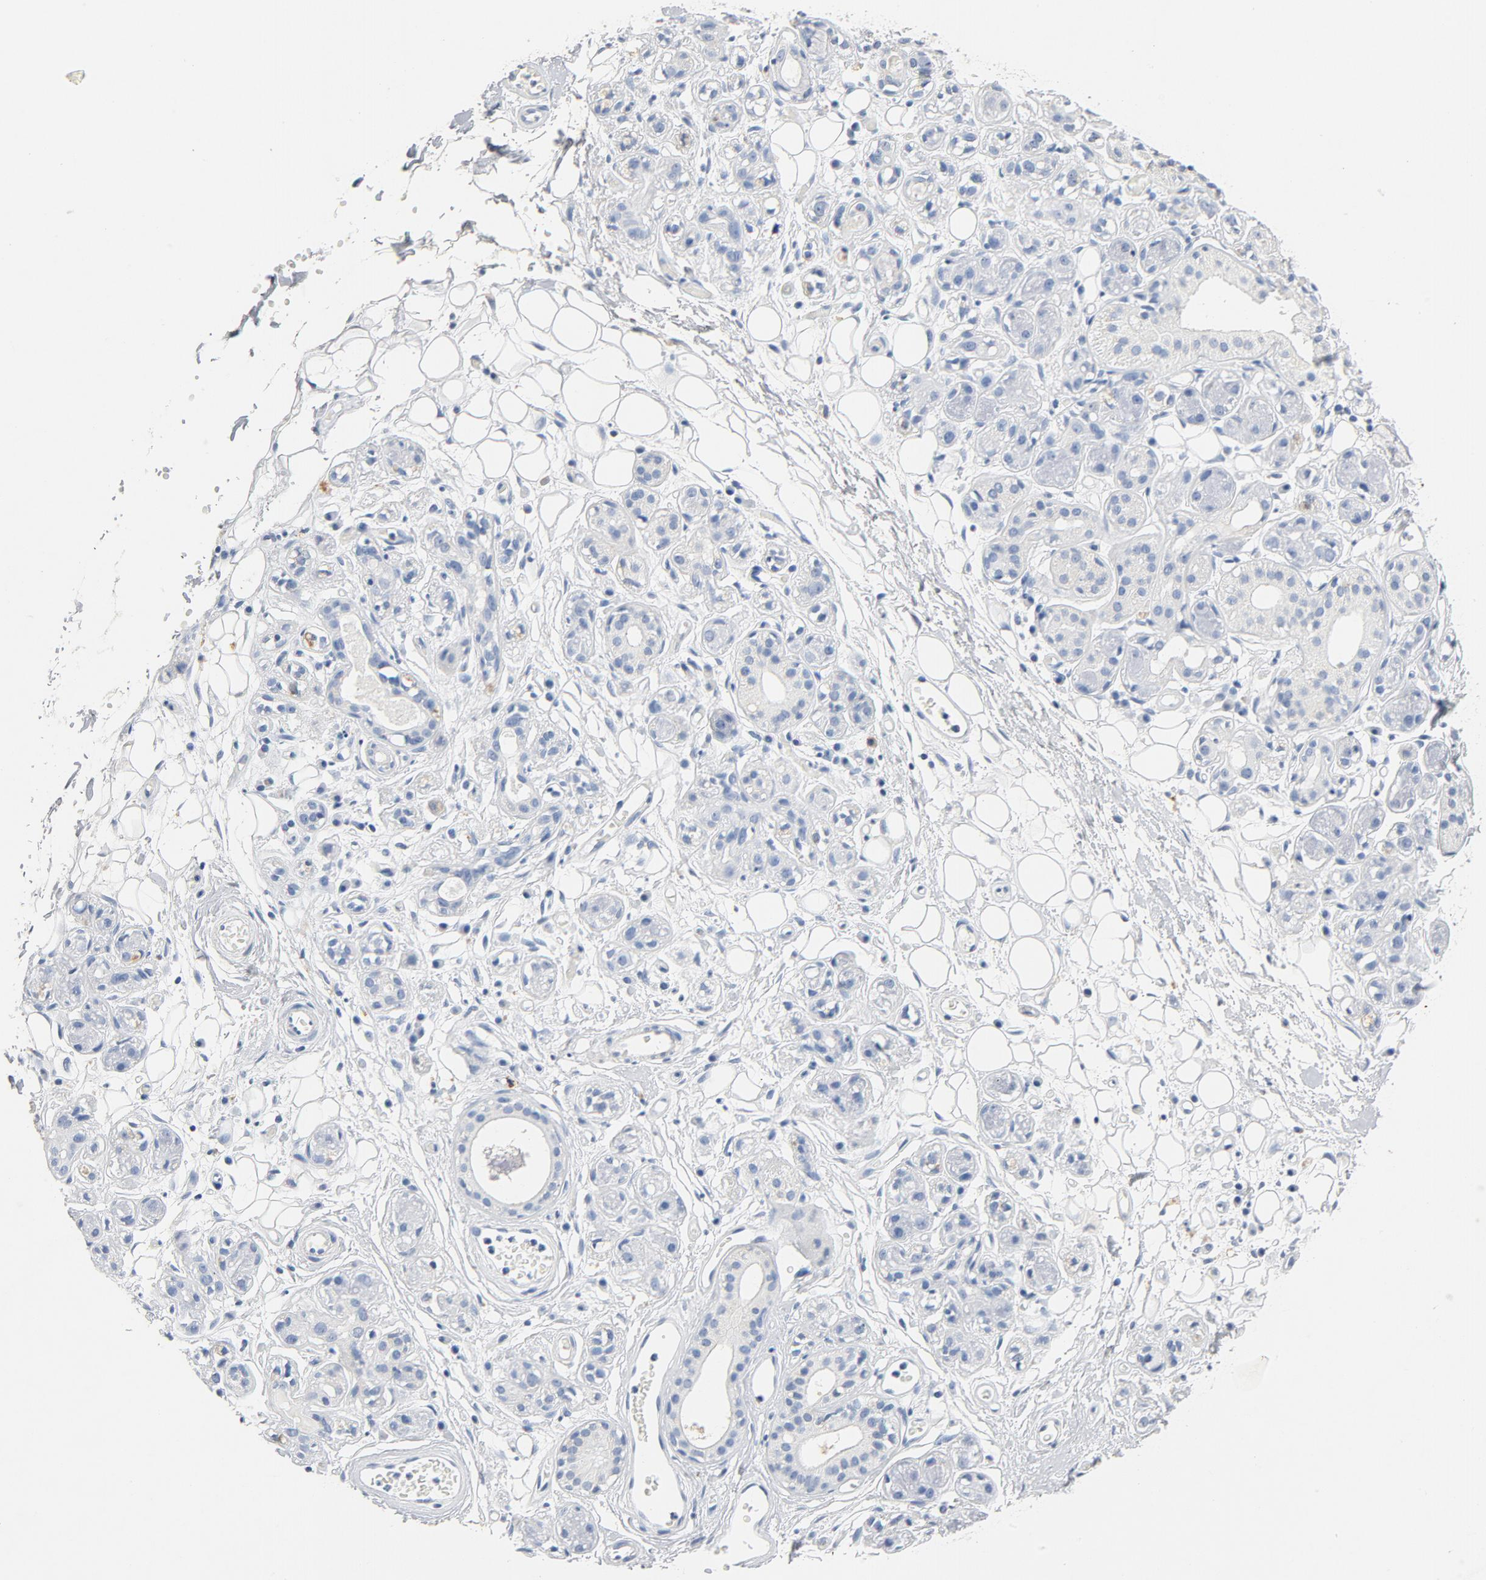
{"staining": {"intensity": "negative", "quantity": "none", "location": "none"}, "tissue": "salivary gland", "cell_type": "Glandular cells", "image_type": "normal", "snomed": [{"axis": "morphology", "description": "Normal tissue, NOS"}, {"axis": "topography", "description": "Salivary gland"}], "caption": "IHC micrograph of benign salivary gland: human salivary gland stained with DAB demonstrates no significant protein positivity in glandular cells. (DAB (3,3'-diaminobenzidine) immunohistochemistry, high magnification).", "gene": "PTPRB", "patient": {"sex": "male", "age": 54}}